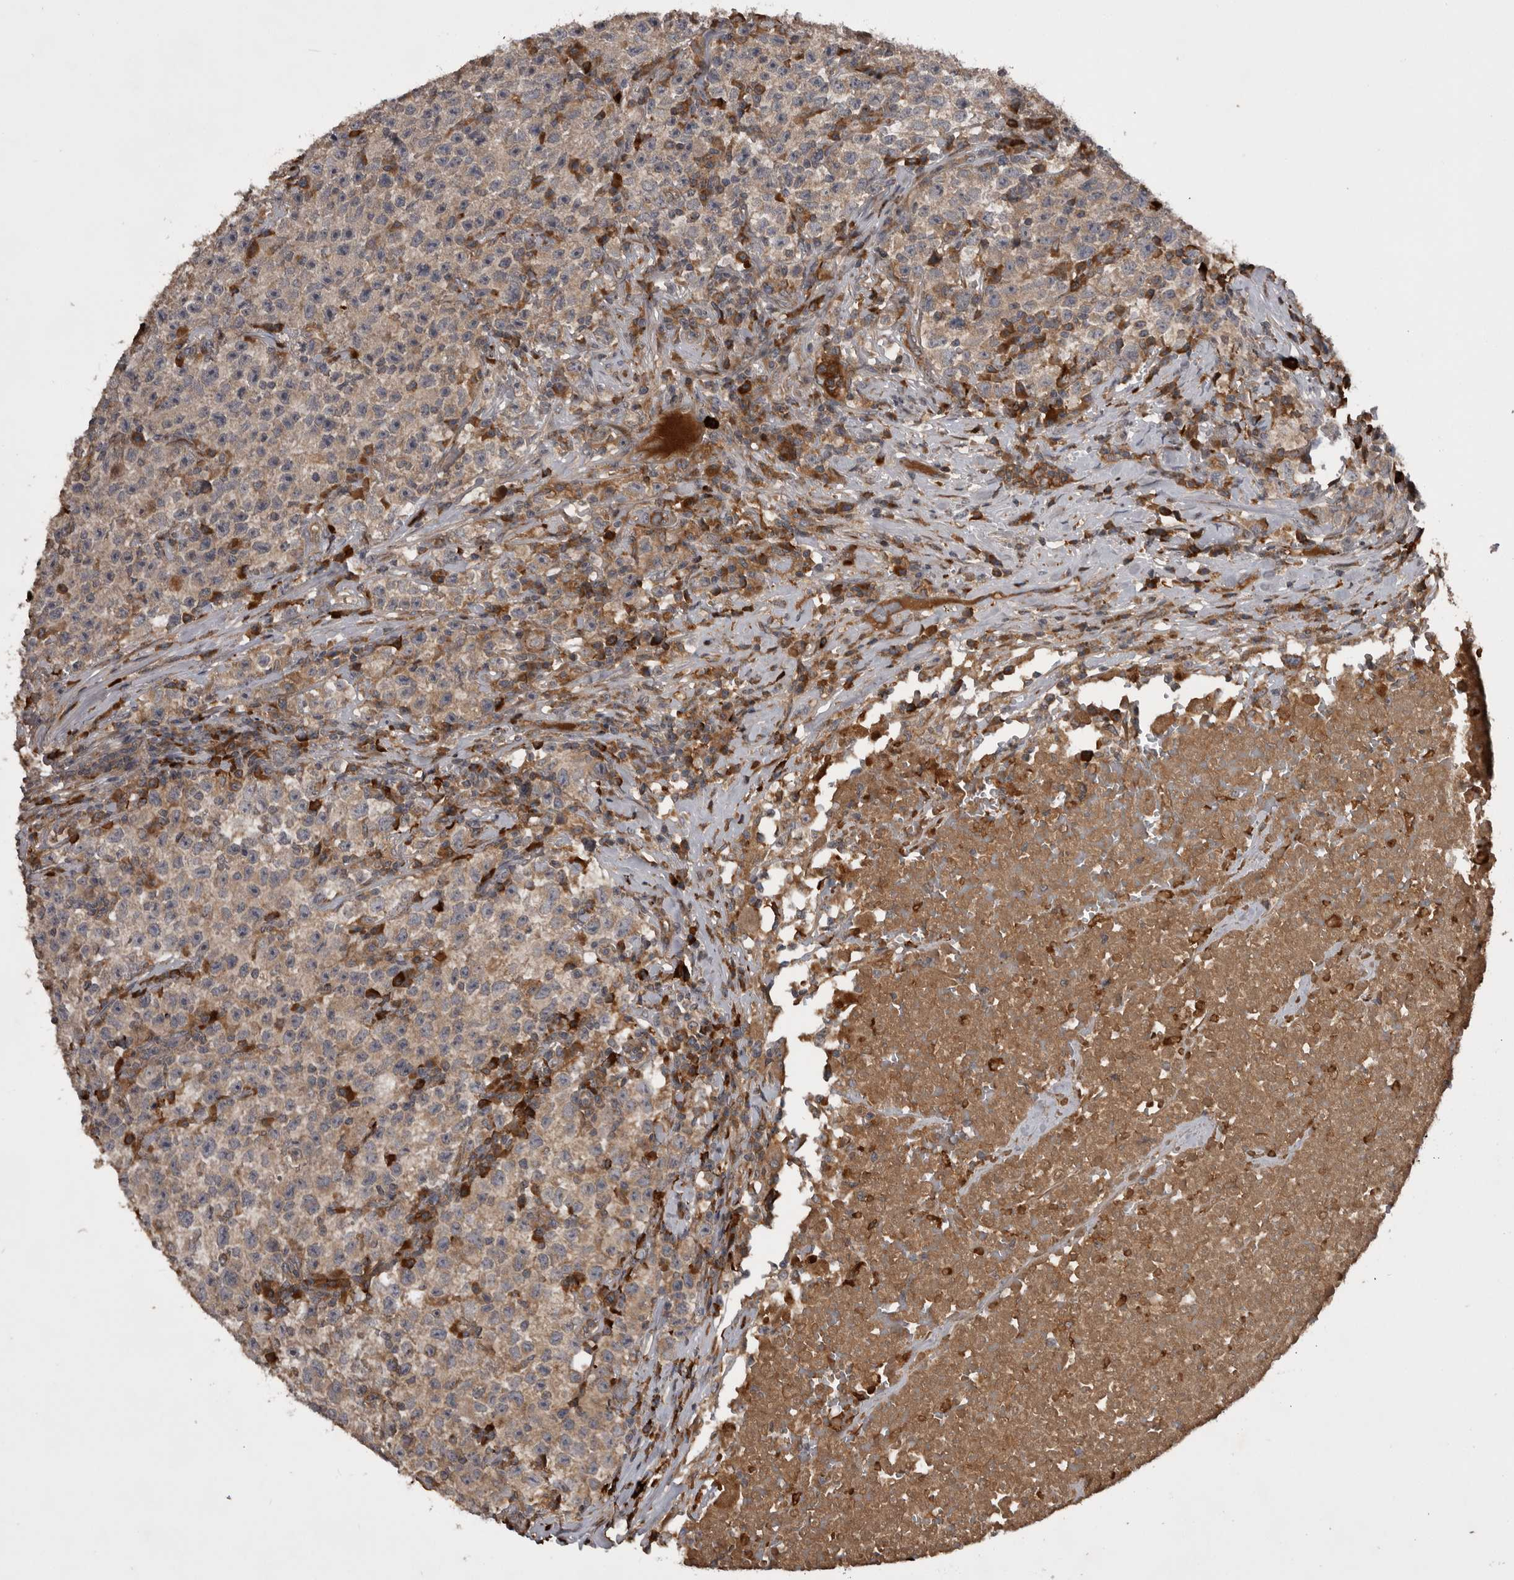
{"staining": {"intensity": "weak", "quantity": "<25%", "location": "cytoplasmic/membranous"}, "tissue": "testis cancer", "cell_type": "Tumor cells", "image_type": "cancer", "snomed": [{"axis": "morphology", "description": "Seminoma, NOS"}, {"axis": "topography", "description": "Testis"}], "caption": "Immunohistochemistry (IHC) histopathology image of human testis cancer stained for a protein (brown), which exhibits no expression in tumor cells.", "gene": "RAB3GAP2", "patient": {"sex": "male", "age": 22}}